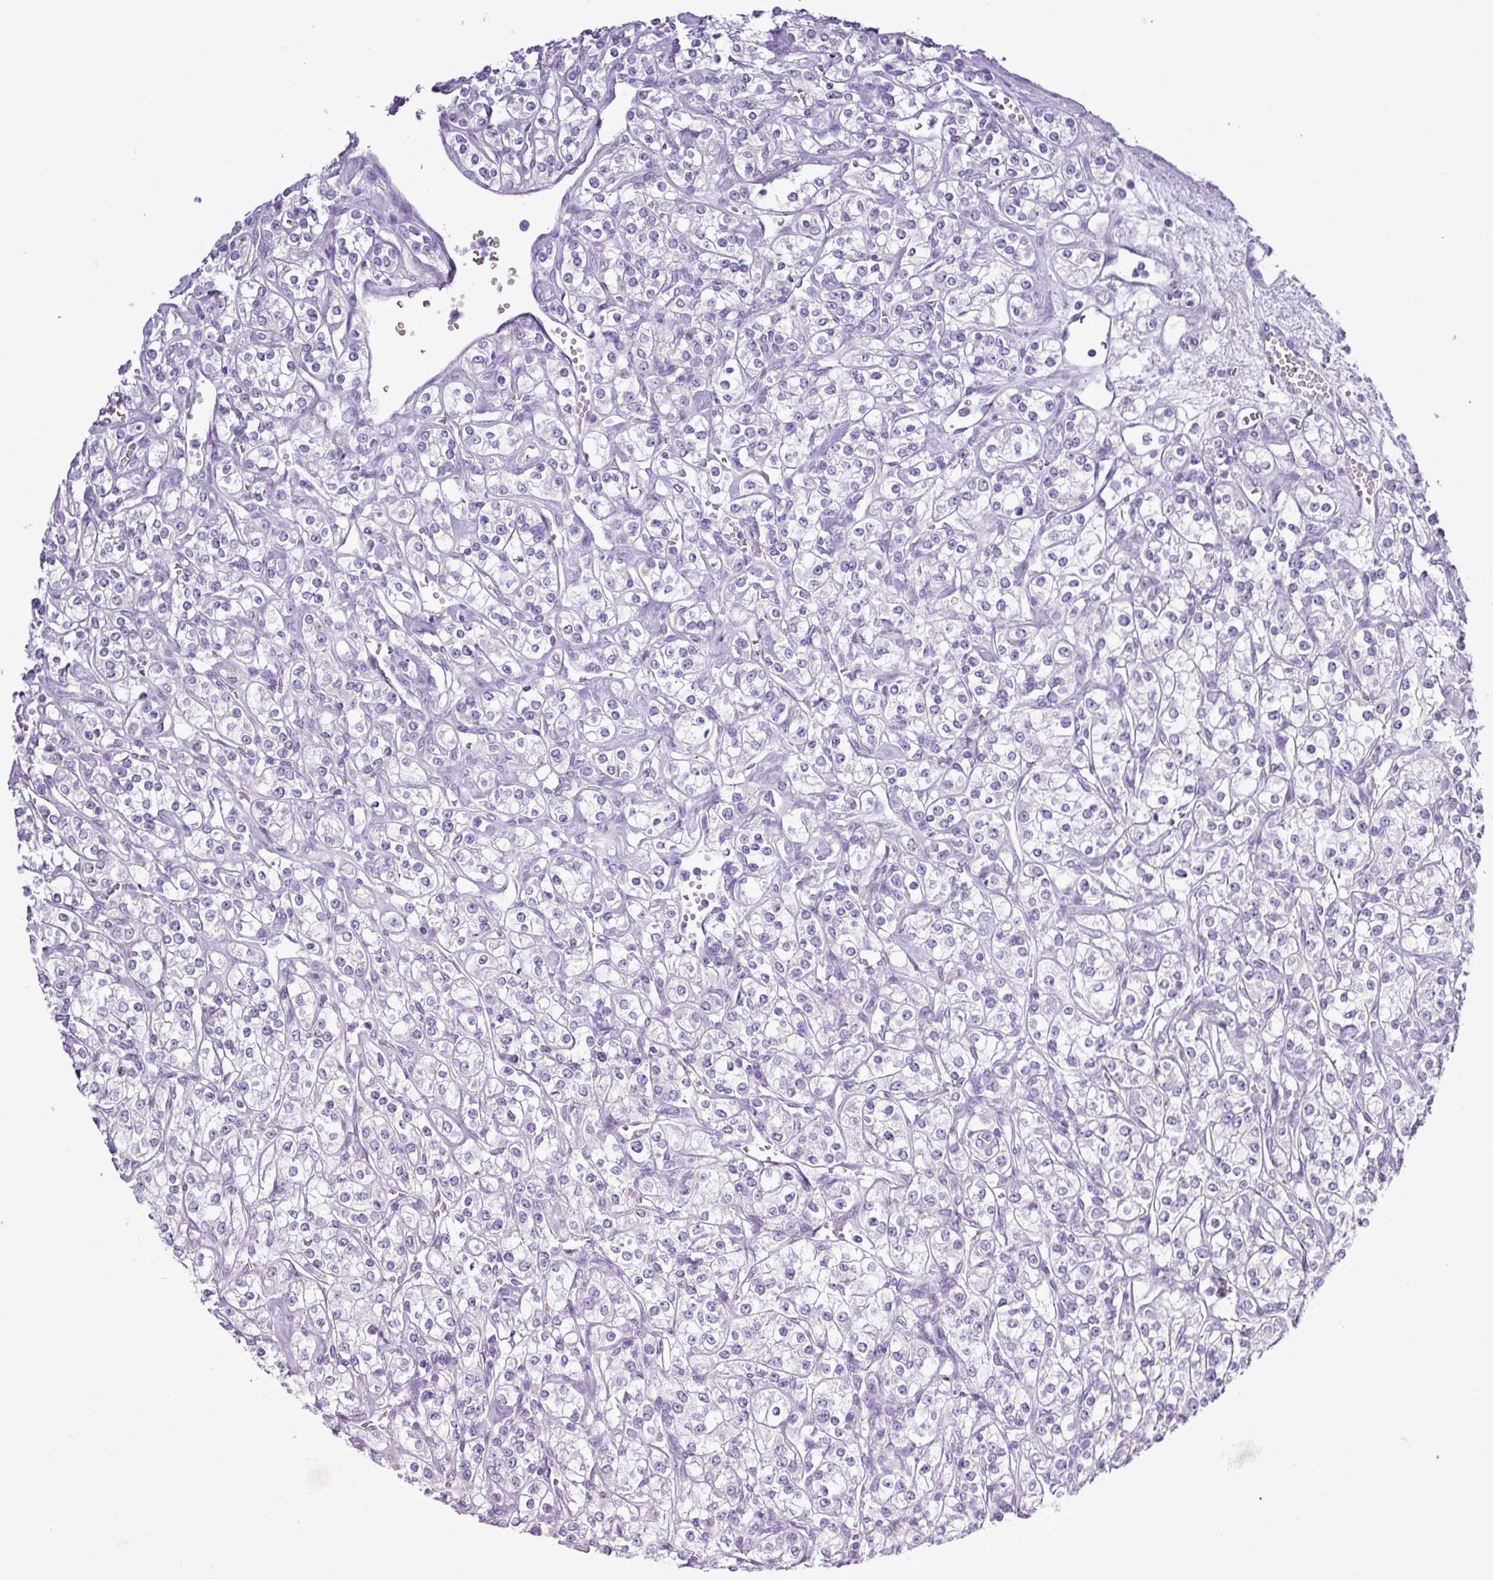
{"staining": {"intensity": "negative", "quantity": "none", "location": "none"}, "tissue": "renal cancer", "cell_type": "Tumor cells", "image_type": "cancer", "snomed": [{"axis": "morphology", "description": "Adenocarcinoma, NOS"}, {"axis": "topography", "description": "Kidney"}], "caption": "An immunohistochemistry histopathology image of adenocarcinoma (renal) is shown. There is no staining in tumor cells of adenocarcinoma (renal).", "gene": "ALDH3A1", "patient": {"sex": "male", "age": 77}}